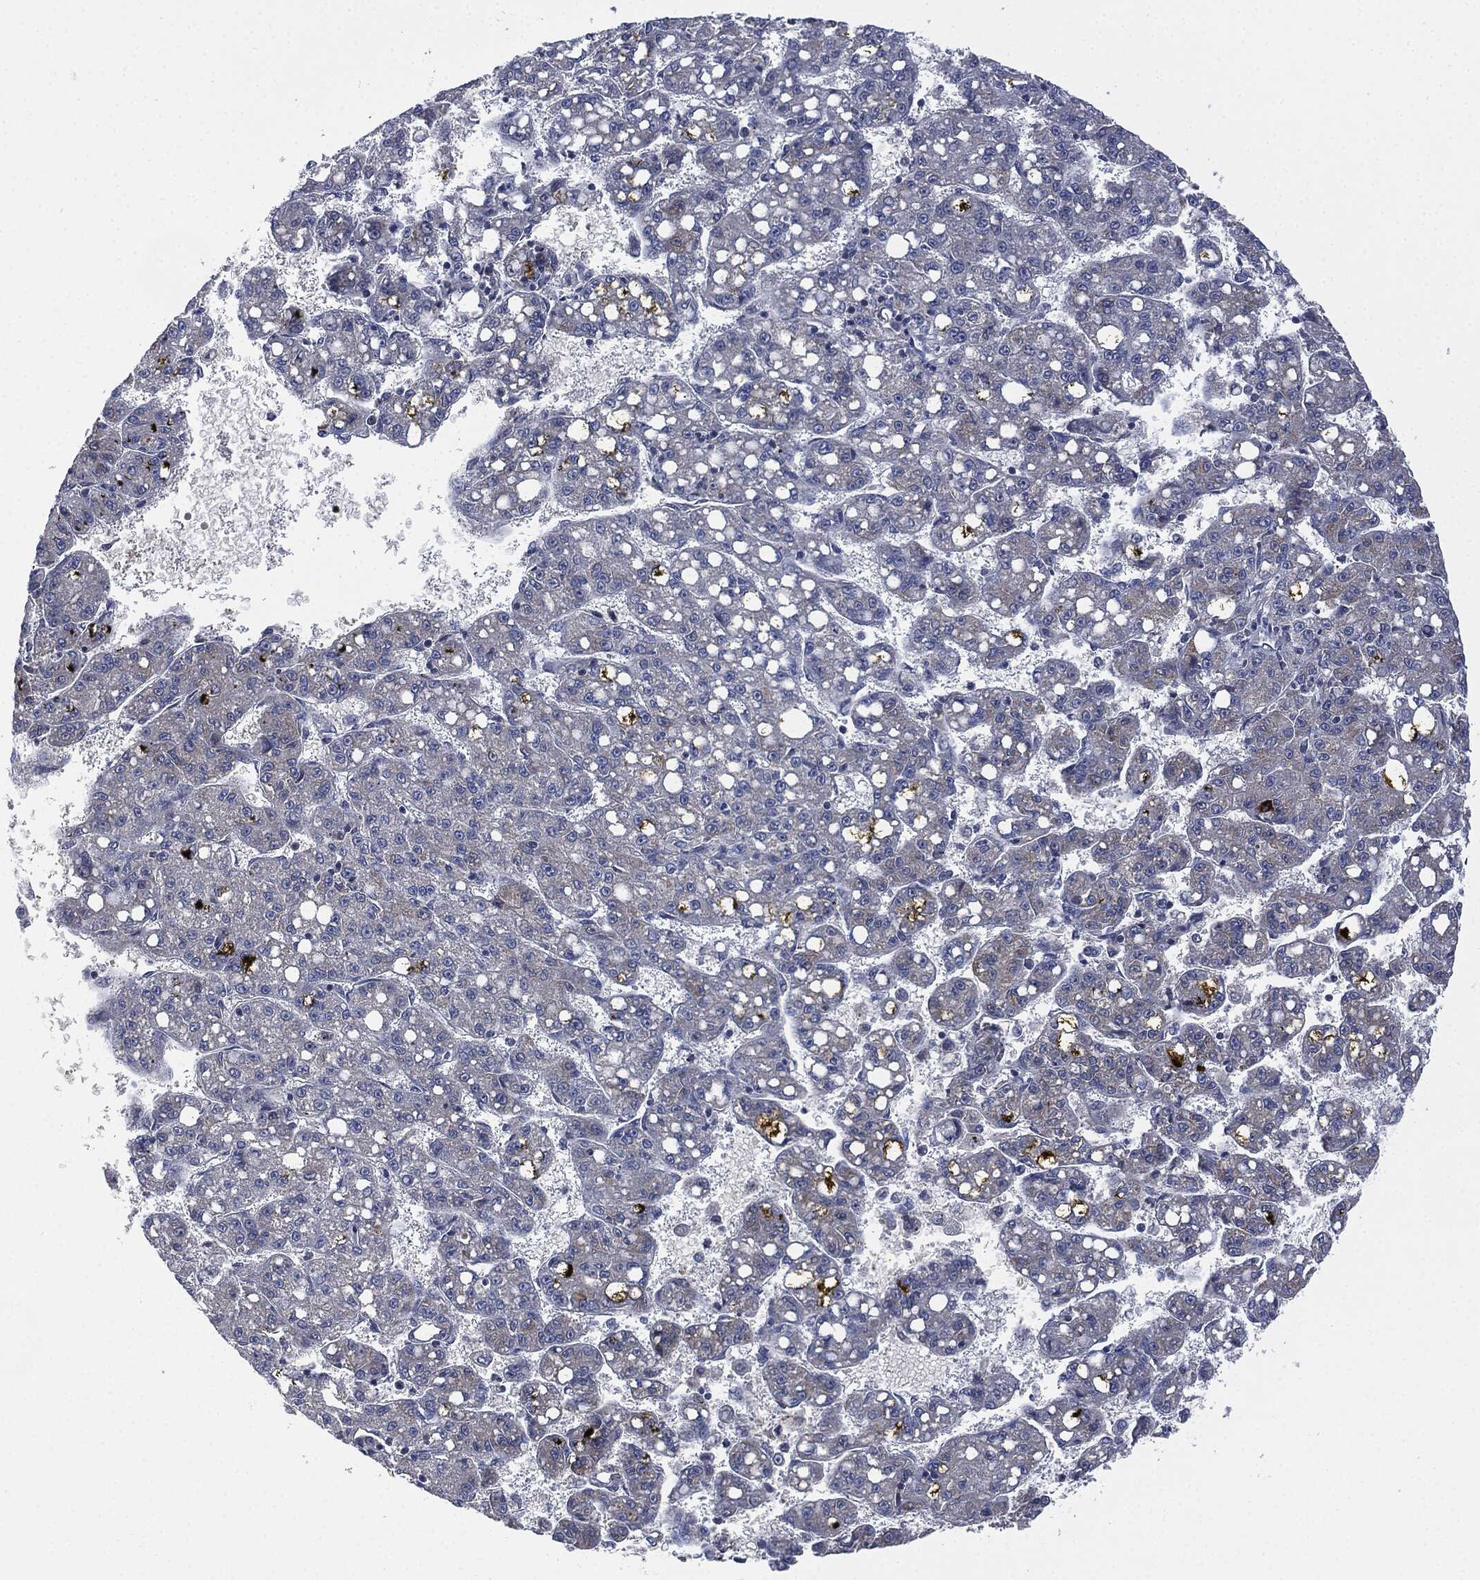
{"staining": {"intensity": "negative", "quantity": "none", "location": "none"}, "tissue": "liver cancer", "cell_type": "Tumor cells", "image_type": "cancer", "snomed": [{"axis": "morphology", "description": "Carcinoma, Hepatocellular, NOS"}, {"axis": "topography", "description": "Liver"}], "caption": "The micrograph displays no staining of tumor cells in liver cancer (hepatocellular carcinoma).", "gene": "SIGLEC9", "patient": {"sex": "female", "age": 65}}